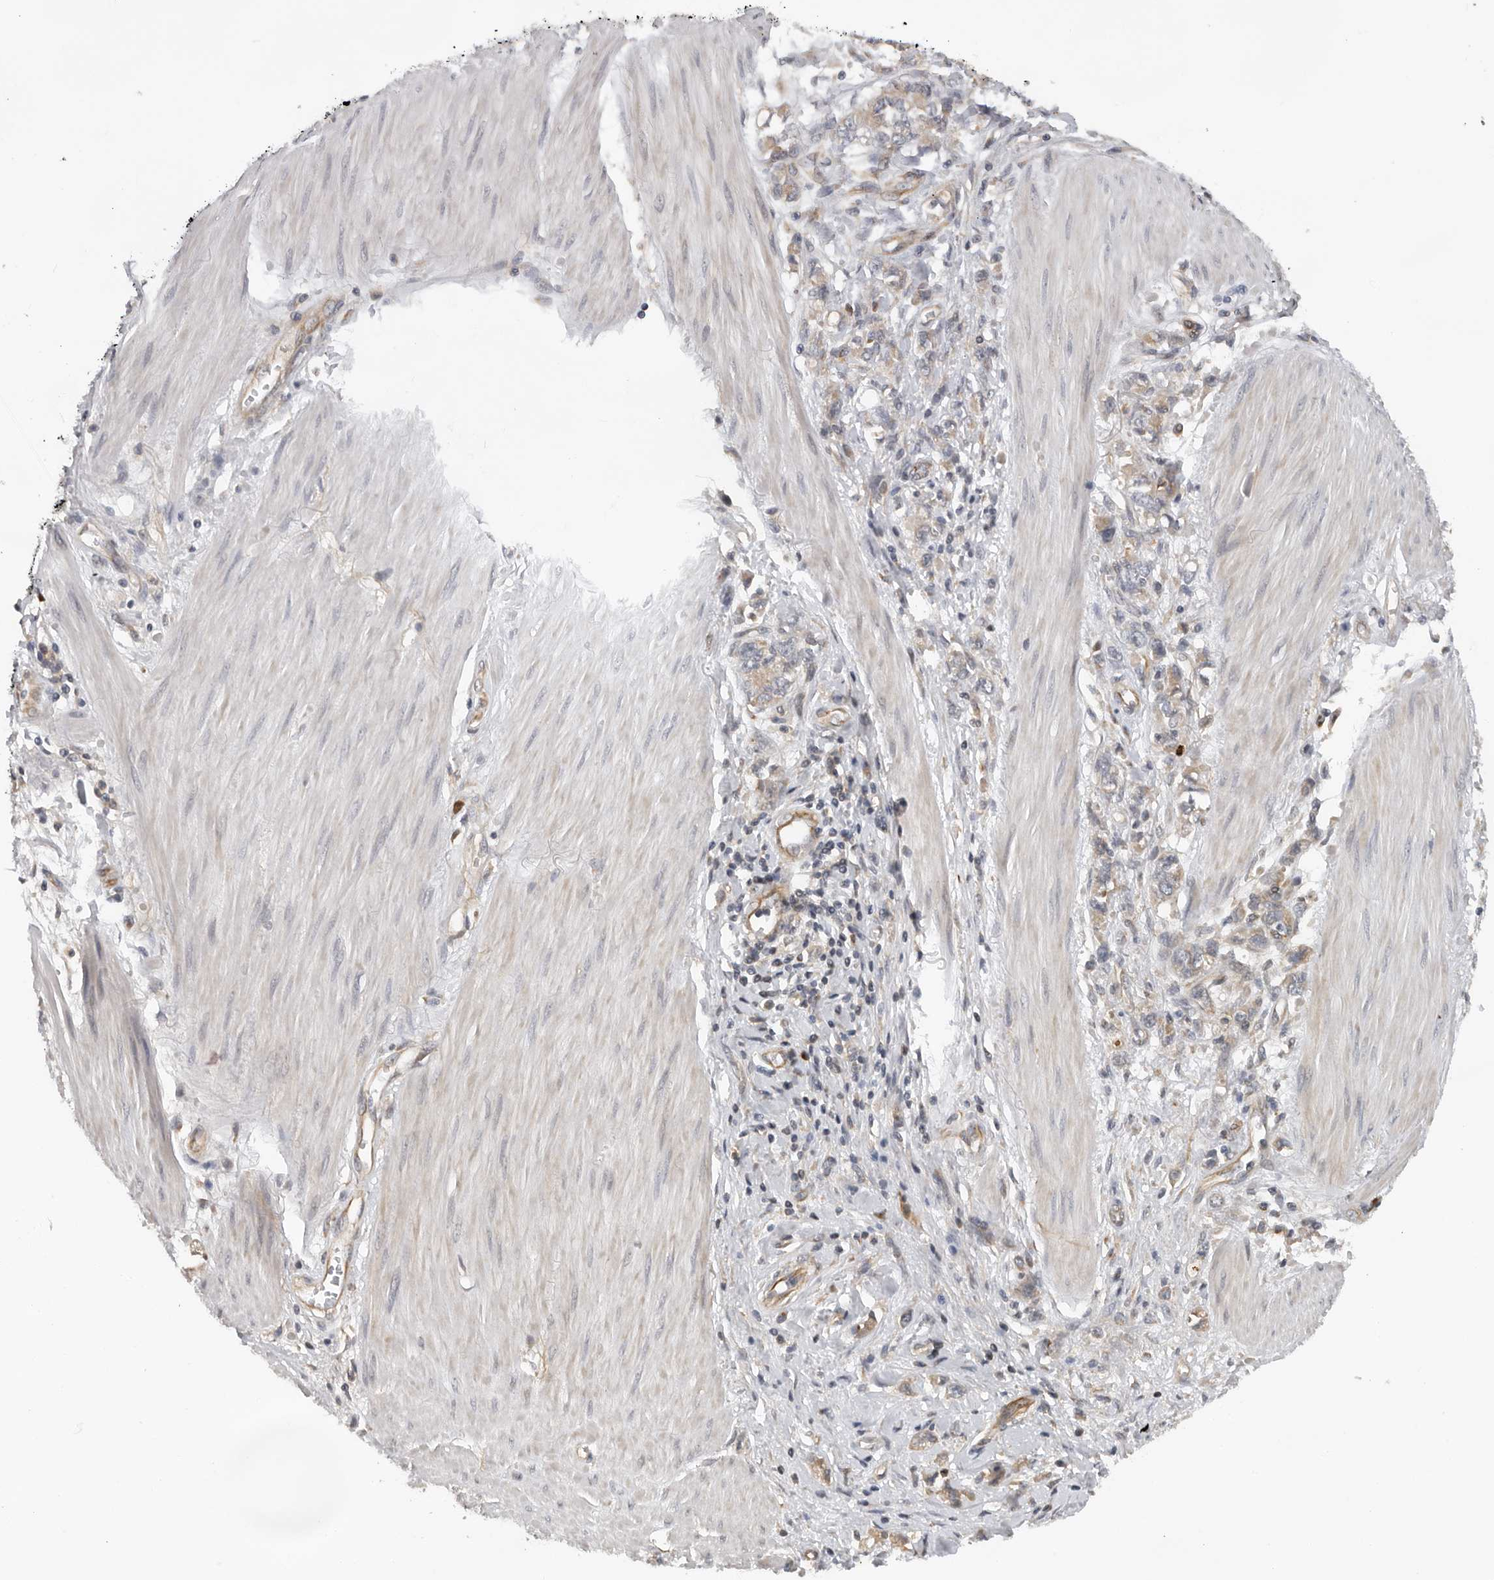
{"staining": {"intensity": "weak", "quantity": "<25%", "location": "cytoplasmic/membranous"}, "tissue": "stomach cancer", "cell_type": "Tumor cells", "image_type": "cancer", "snomed": [{"axis": "morphology", "description": "Adenocarcinoma, NOS"}, {"axis": "topography", "description": "Stomach"}], "caption": "Immunohistochemistry (IHC) image of stomach cancer (adenocarcinoma) stained for a protein (brown), which demonstrates no expression in tumor cells.", "gene": "RNF157", "patient": {"sex": "female", "age": 76}}